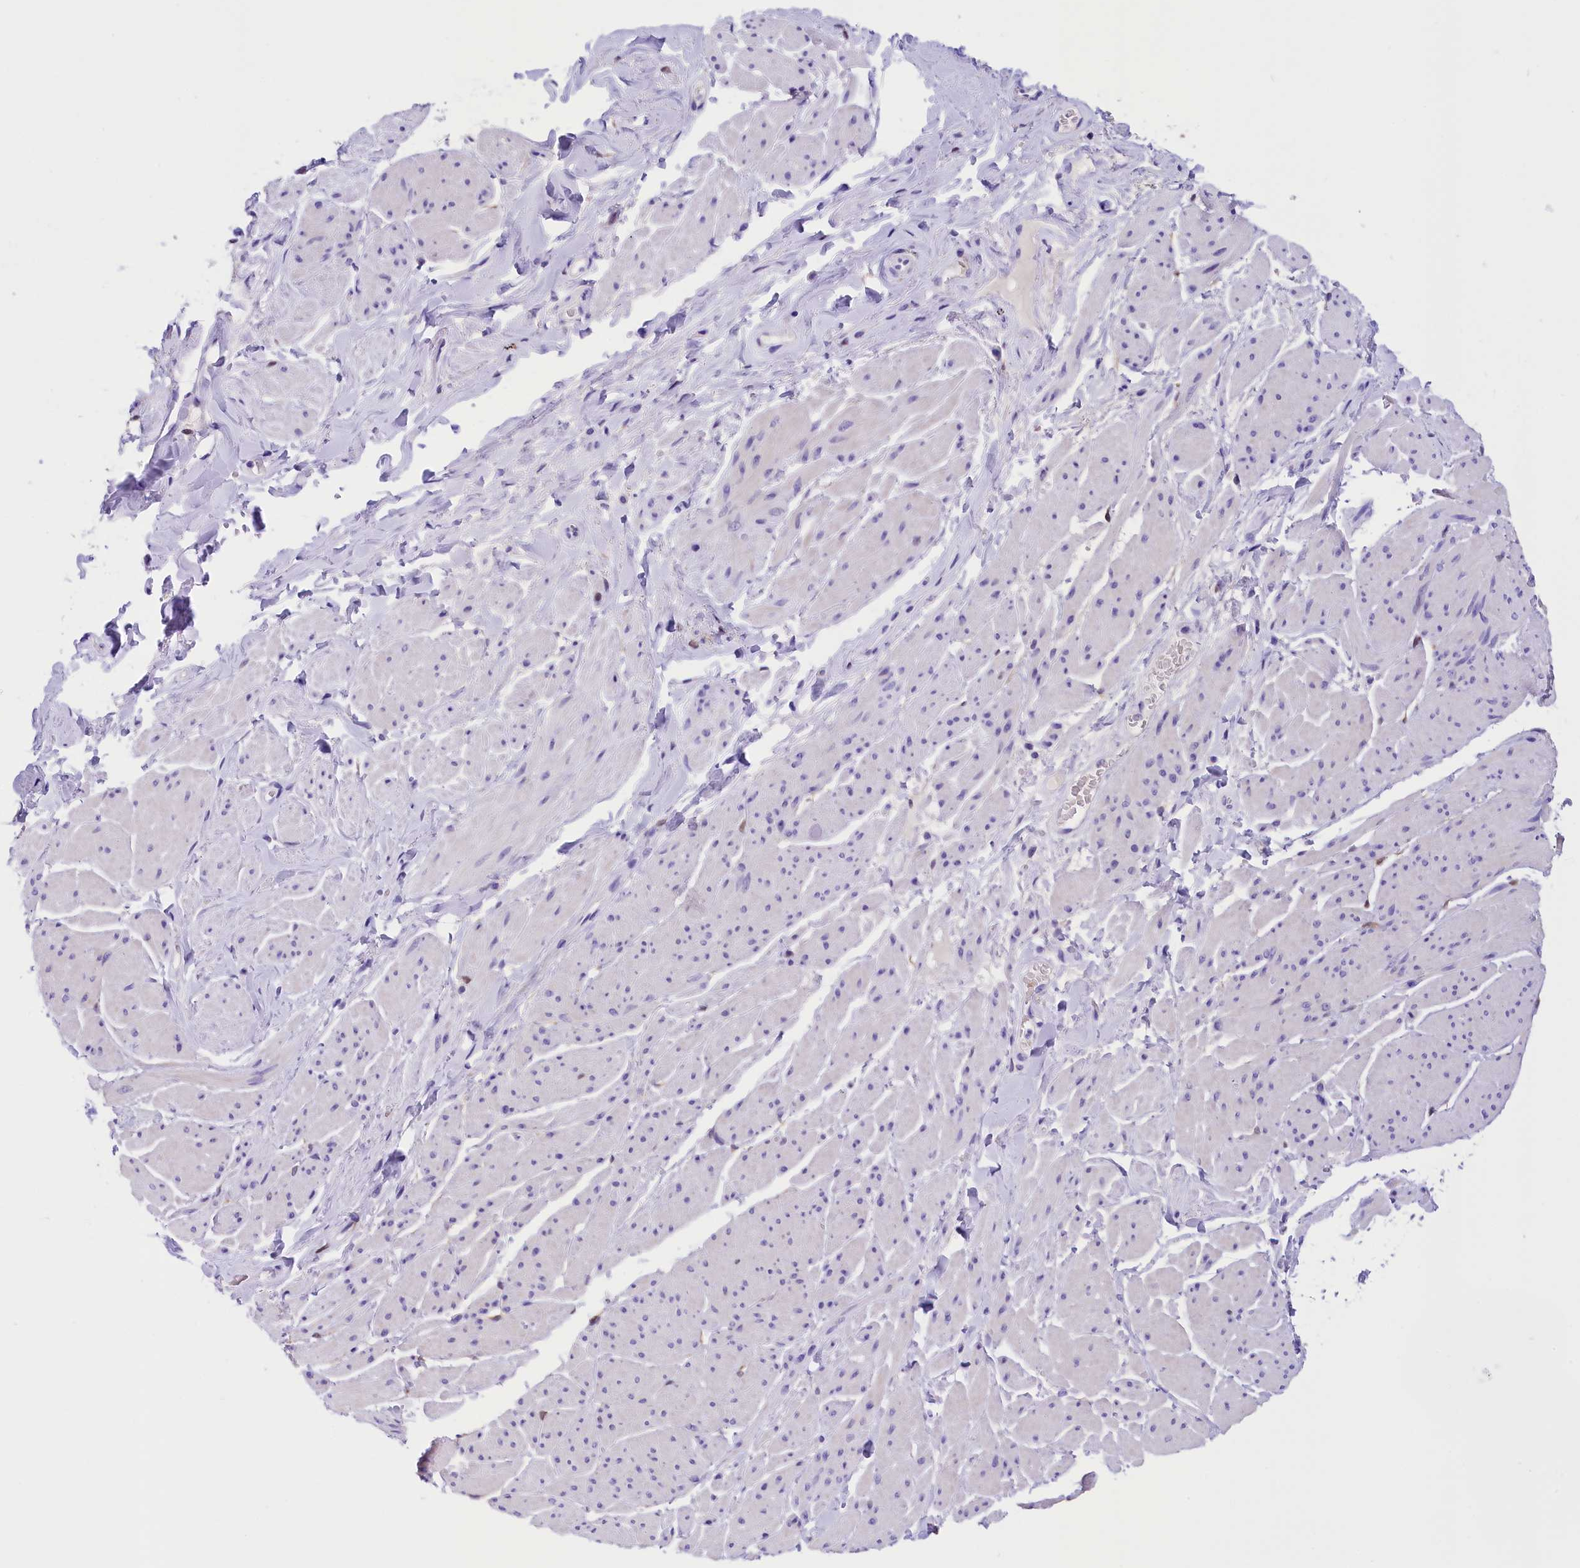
{"staining": {"intensity": "negative", "quantity": "none", "location": "none"}, "tissue": "smooth muscle", "cell_type": "Smooth muscle cells", "image_type": "normal", "snomed": [{"axis": "morphology", "description": "Normal tissue, NOS"}, {"axis": "topography", "description": "Smooth muscle"}, {"axis": "topography", "description": "Peripheral nerve tissue"}], "caption": "Immunohistochemical staining of normal smooth muscle displays no significant expression in smooth muscle cells.", "gene": "ABAT", "patient": {"sex": "male", "age": 69}}